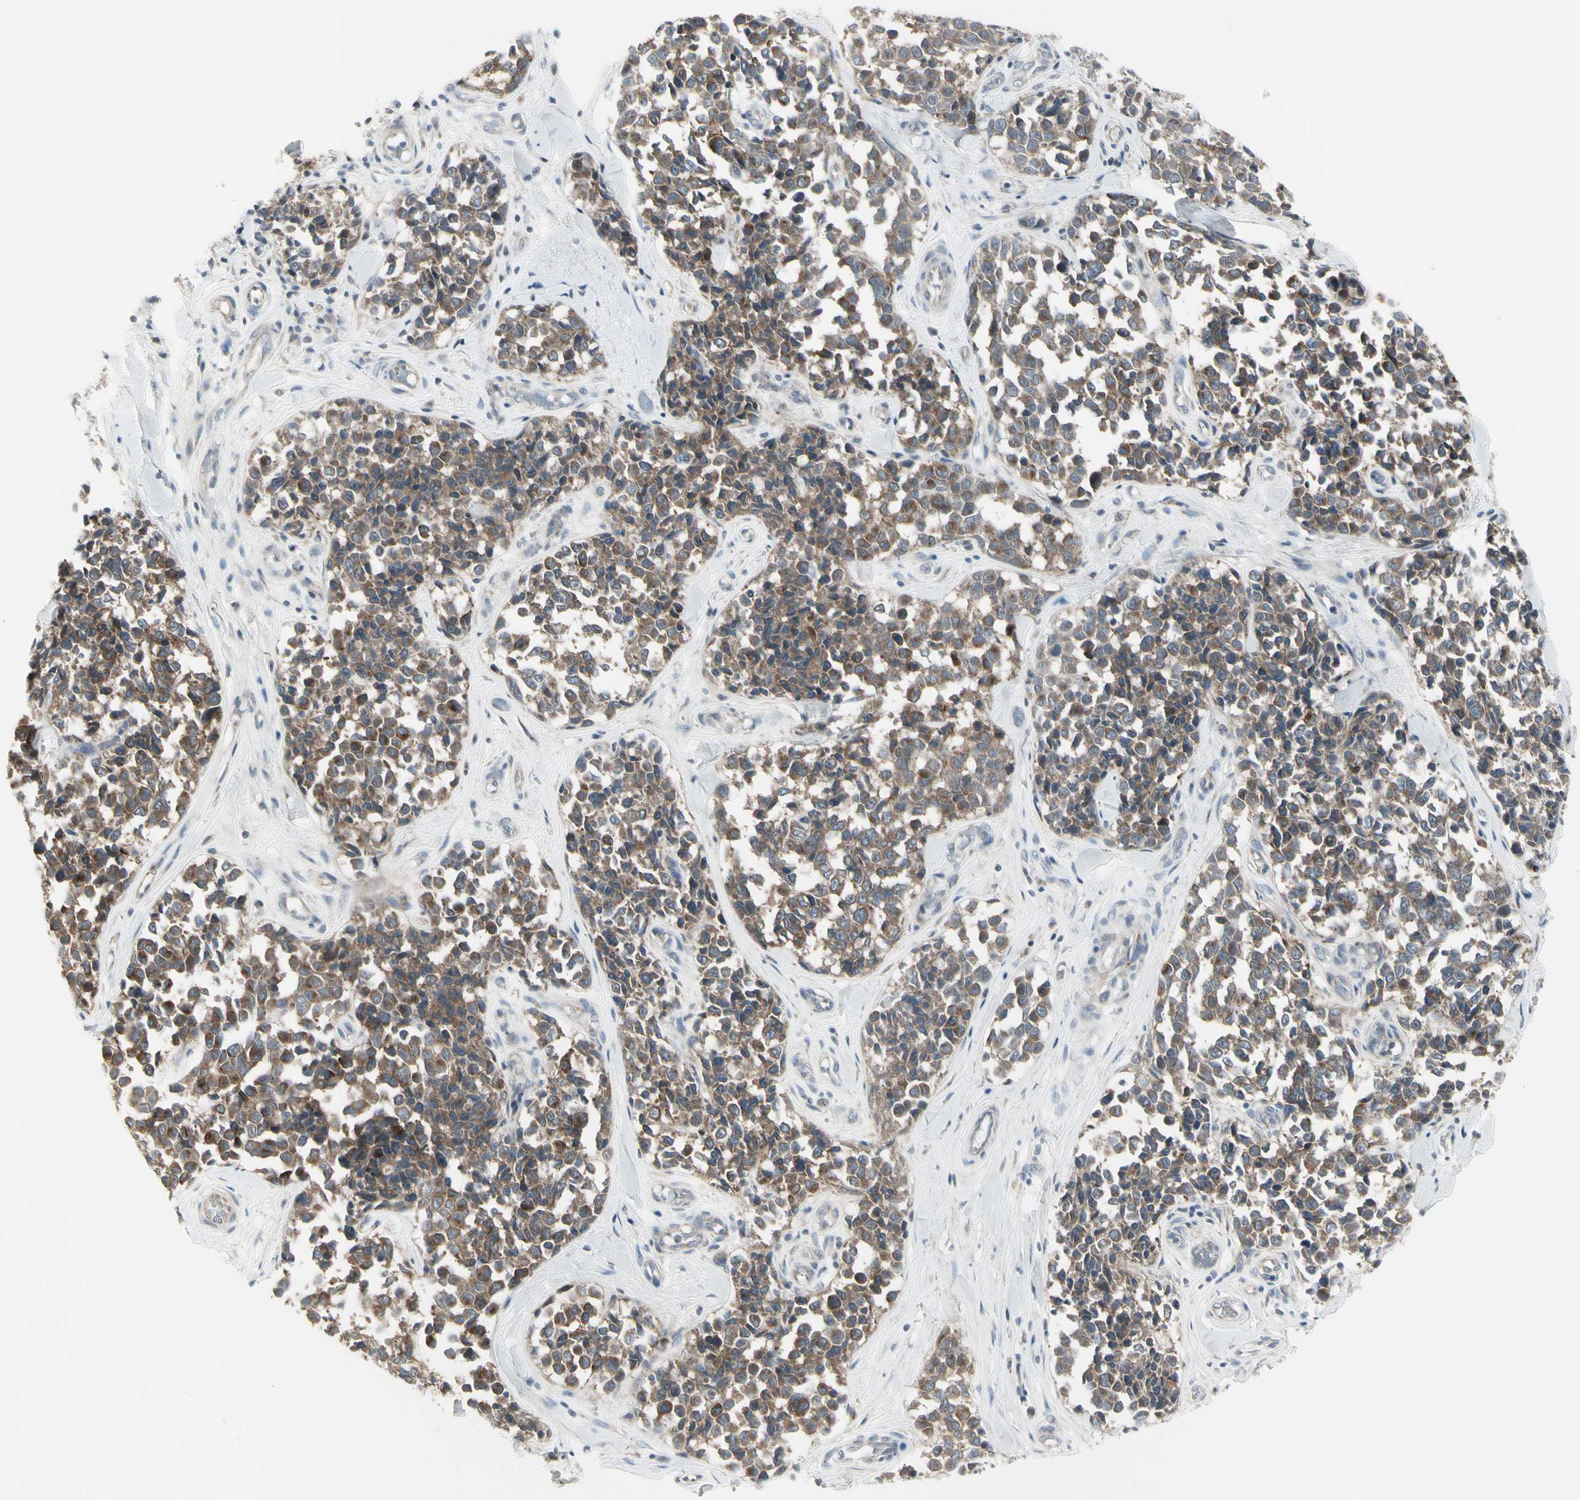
{"staining": {"intensity": "moderate", "quantity": ">75%", "location": "cytoplasmic/membranous"}, "tissue": "melanoma", "cell_type": "Tumor cells", "image_type": "cancer", "snomed": [{"axis": "morphology", "description": "Malignant melanoma, NOS"}, {"axis": "topography", "description": "Skin"}], "caption": "A medium amount of moderate cytoplasmic/membranous expression is identified in approximately >75% of tumor cells in melanoma tissue.", "gene": "GRN", "patient": {"sex": "female", "age": 64}}